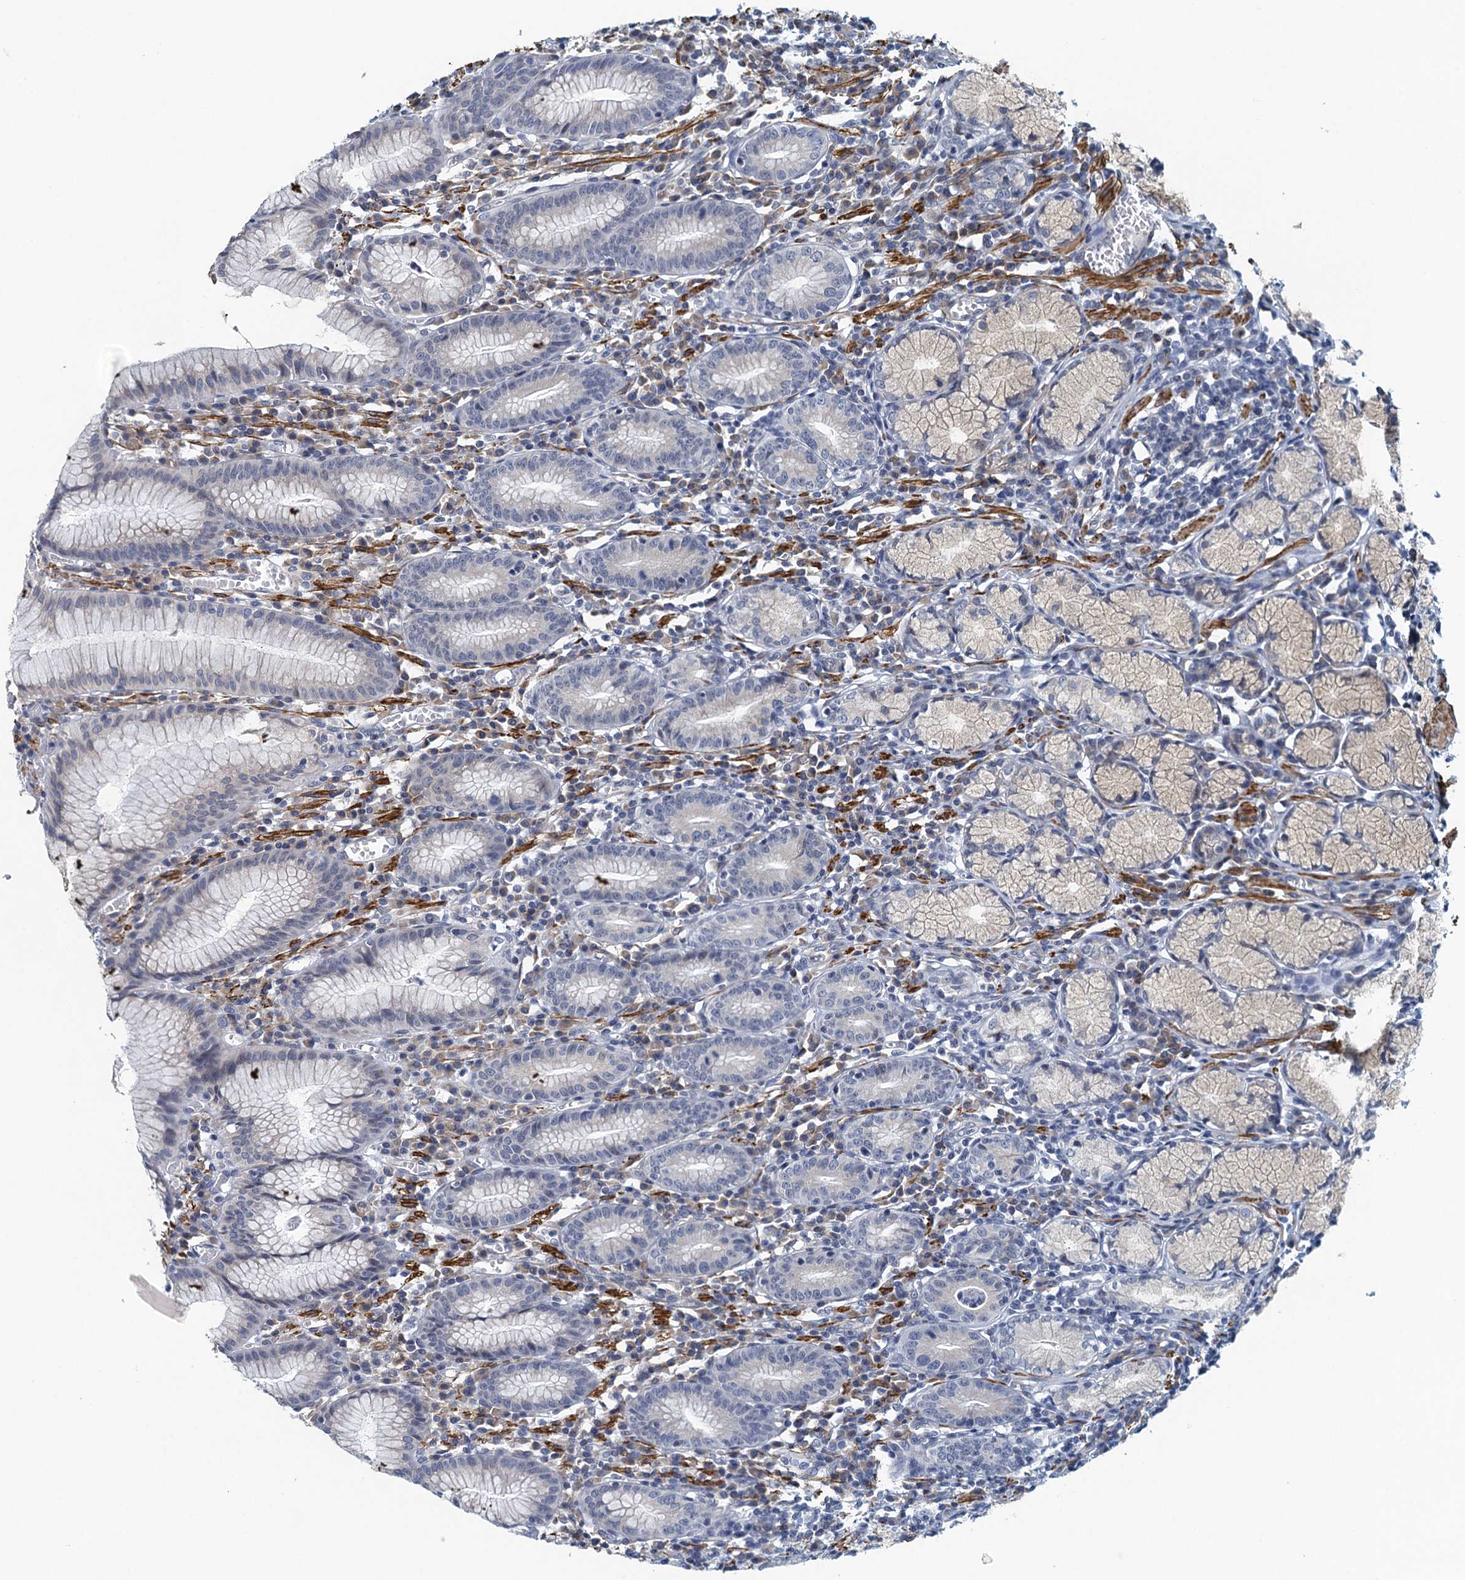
{"staining": {"intensity": "negative", "quantity": "none", "location": "none"}, "tissue": "stomach", "cell_type": "Glandular cells", "image_type": "normal", "snomed": [{"axis": "morphology", "description": "Normal tissue, NOS"}, {"axis": "topography", "description": "Stomach"}], "caption": "Human stomach stained for a protein using immunohistochemistry reveals no staining in glandular cells.", "gene": "ALG2", "patient": {"sex": "male", "age": 55}}